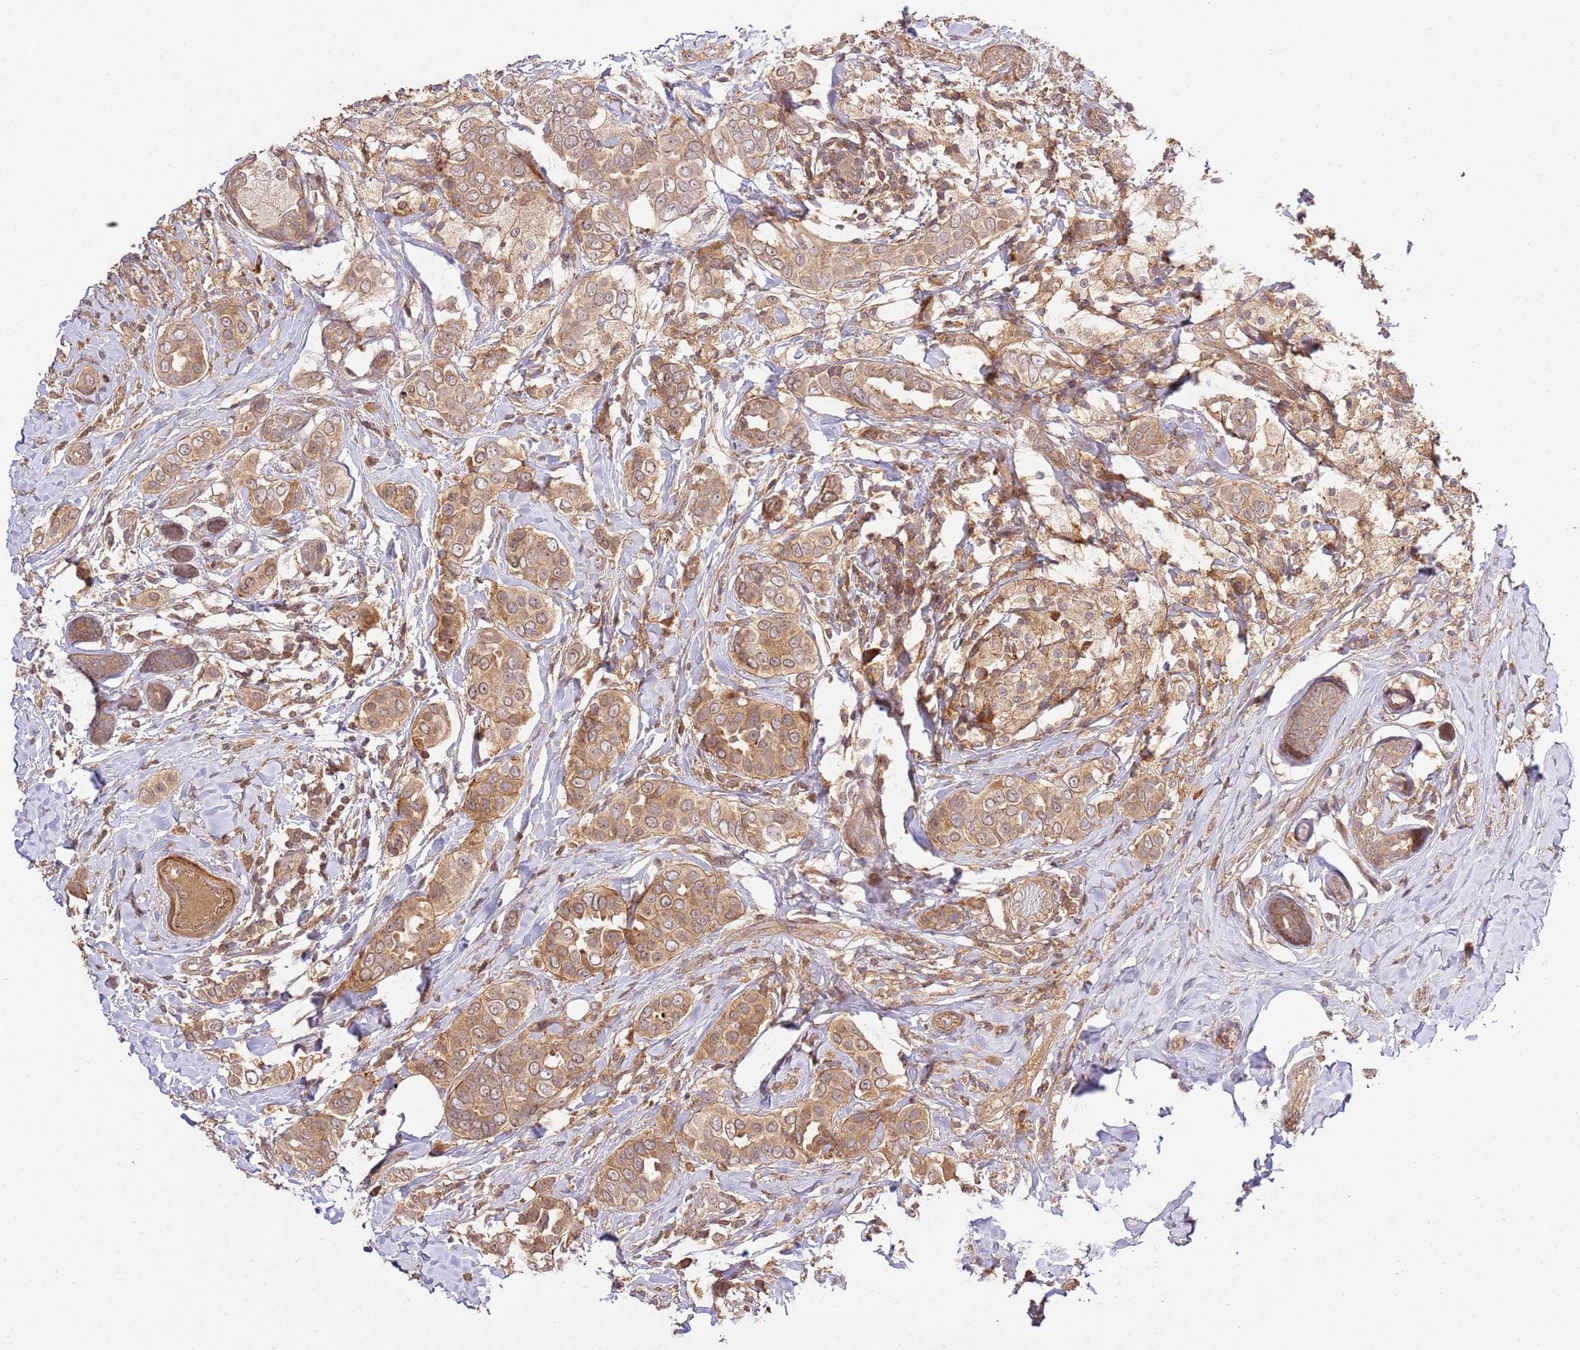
{"staining": {"intensity": "moderate", "quantity": ">75%", "location": "cytoplasmic/membranous"}, "tissue": "breast cancer", "cell_type": "Tumor cells", "image_type": "cancer", "snomed": [{"axis": "morphology", "description": "Lobular carcinoma"}, {"axis": "topography", "description": "Breast"}], "caption": "Lobular carcinoma (breast) stained for a protein demonstrates moderate cytoplasmic/membranous positivity in tumor cells. (Stains: DAB (3,3'-diaminobenzidine) in brown, nuclei in blue, Microscopy: brightfield microscopy at high magnification).", "gene": "GAREM1", "patient": {"sex": "female", "age": 51}}